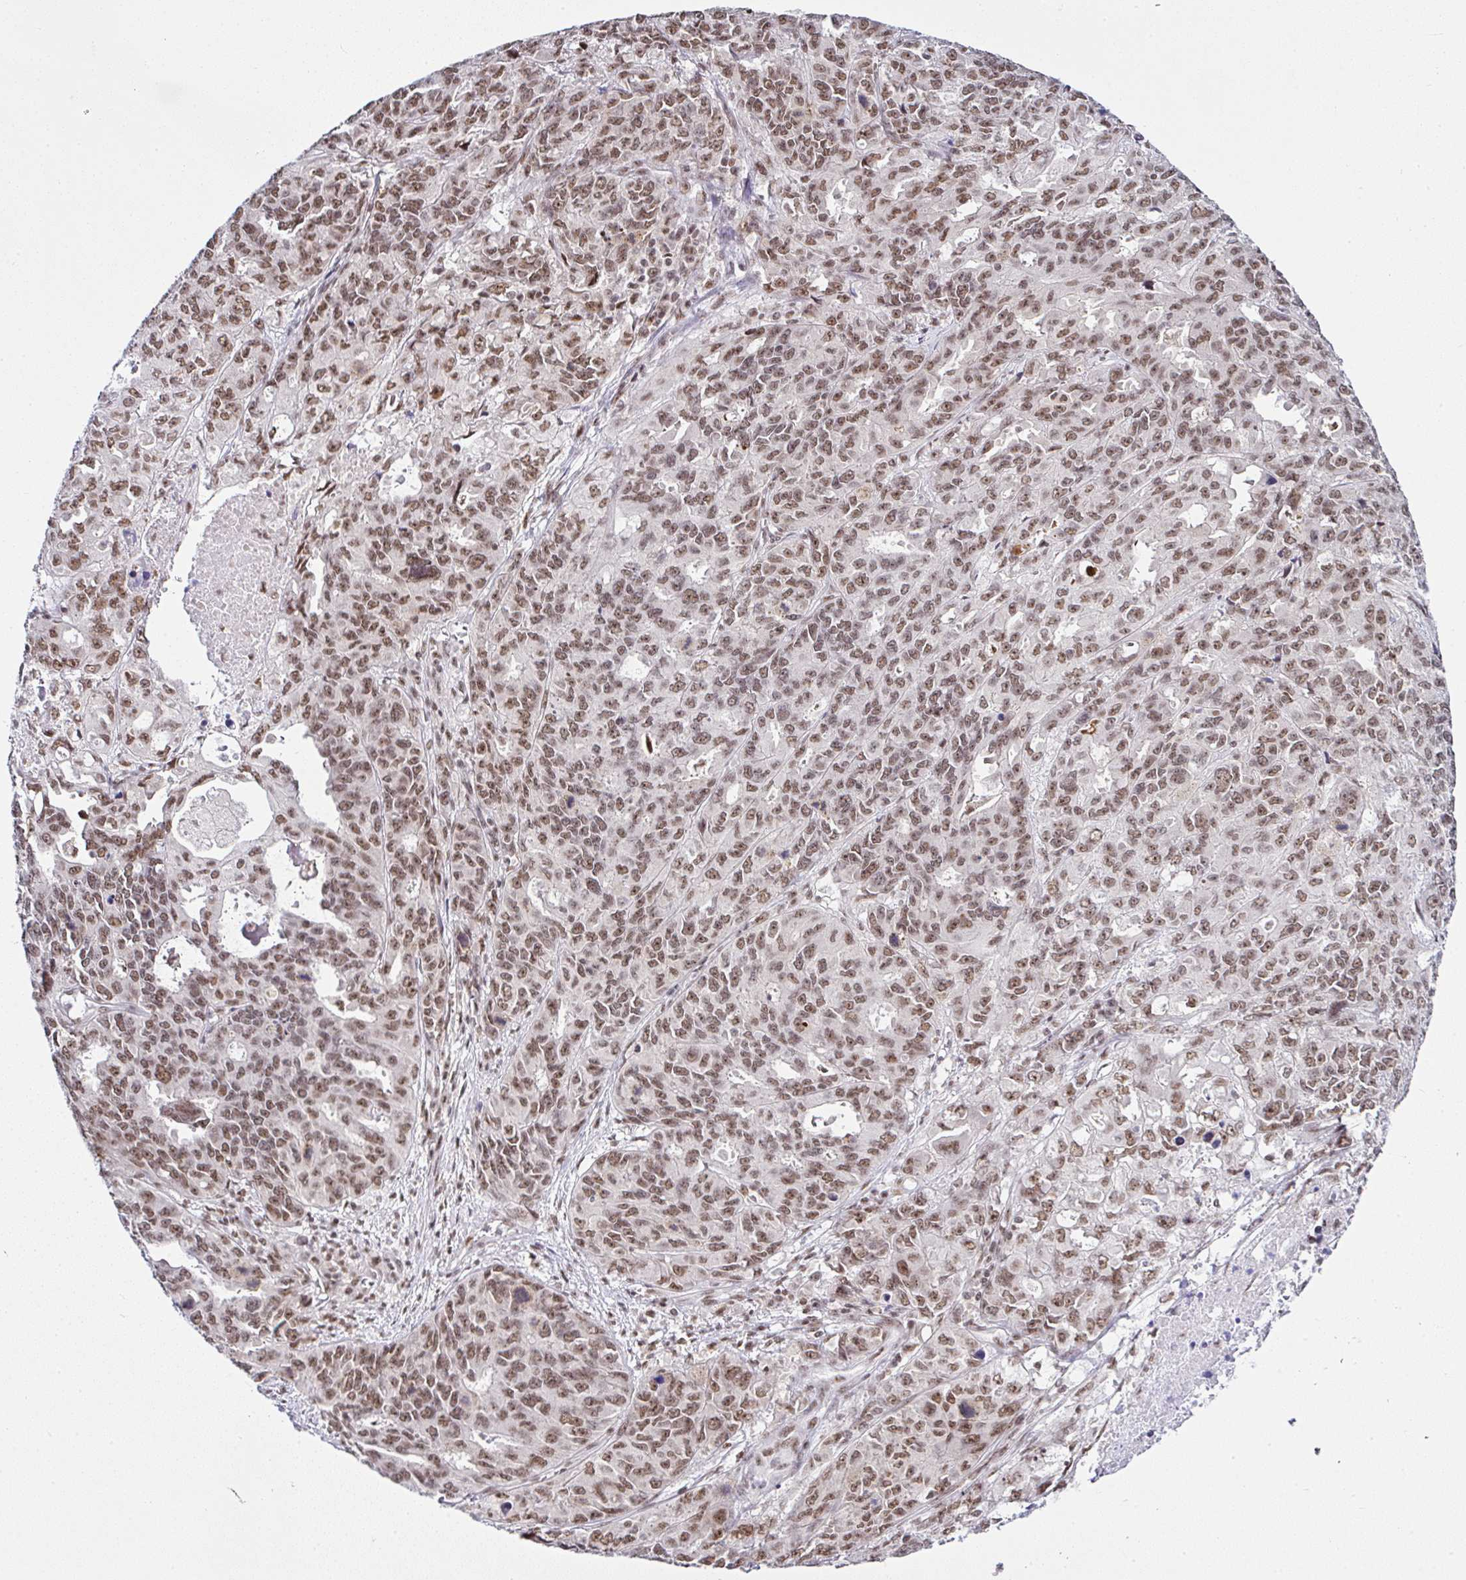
{"staining": {"intensity": "moderate", "quantity": ">75%", "location": "nuclear"}, "tissue": "endometrial cancer", "cell_type": "Tumor cells", "image_type": "cancer", "snomed": [{"axis": "morphology", "description": "Adenocarcinoma, NOS"}, {"axis": "topography", "description": "Uterus"}], "caption": "A histopathology image showing moderate nuclear expression in approximately >75% of tumor cells in endometrial adenocarcinoma, as visualized by brown immunohistochemical staining.", "gene": "PTPN2", "patient": {"sex": "female", "age": 79}}